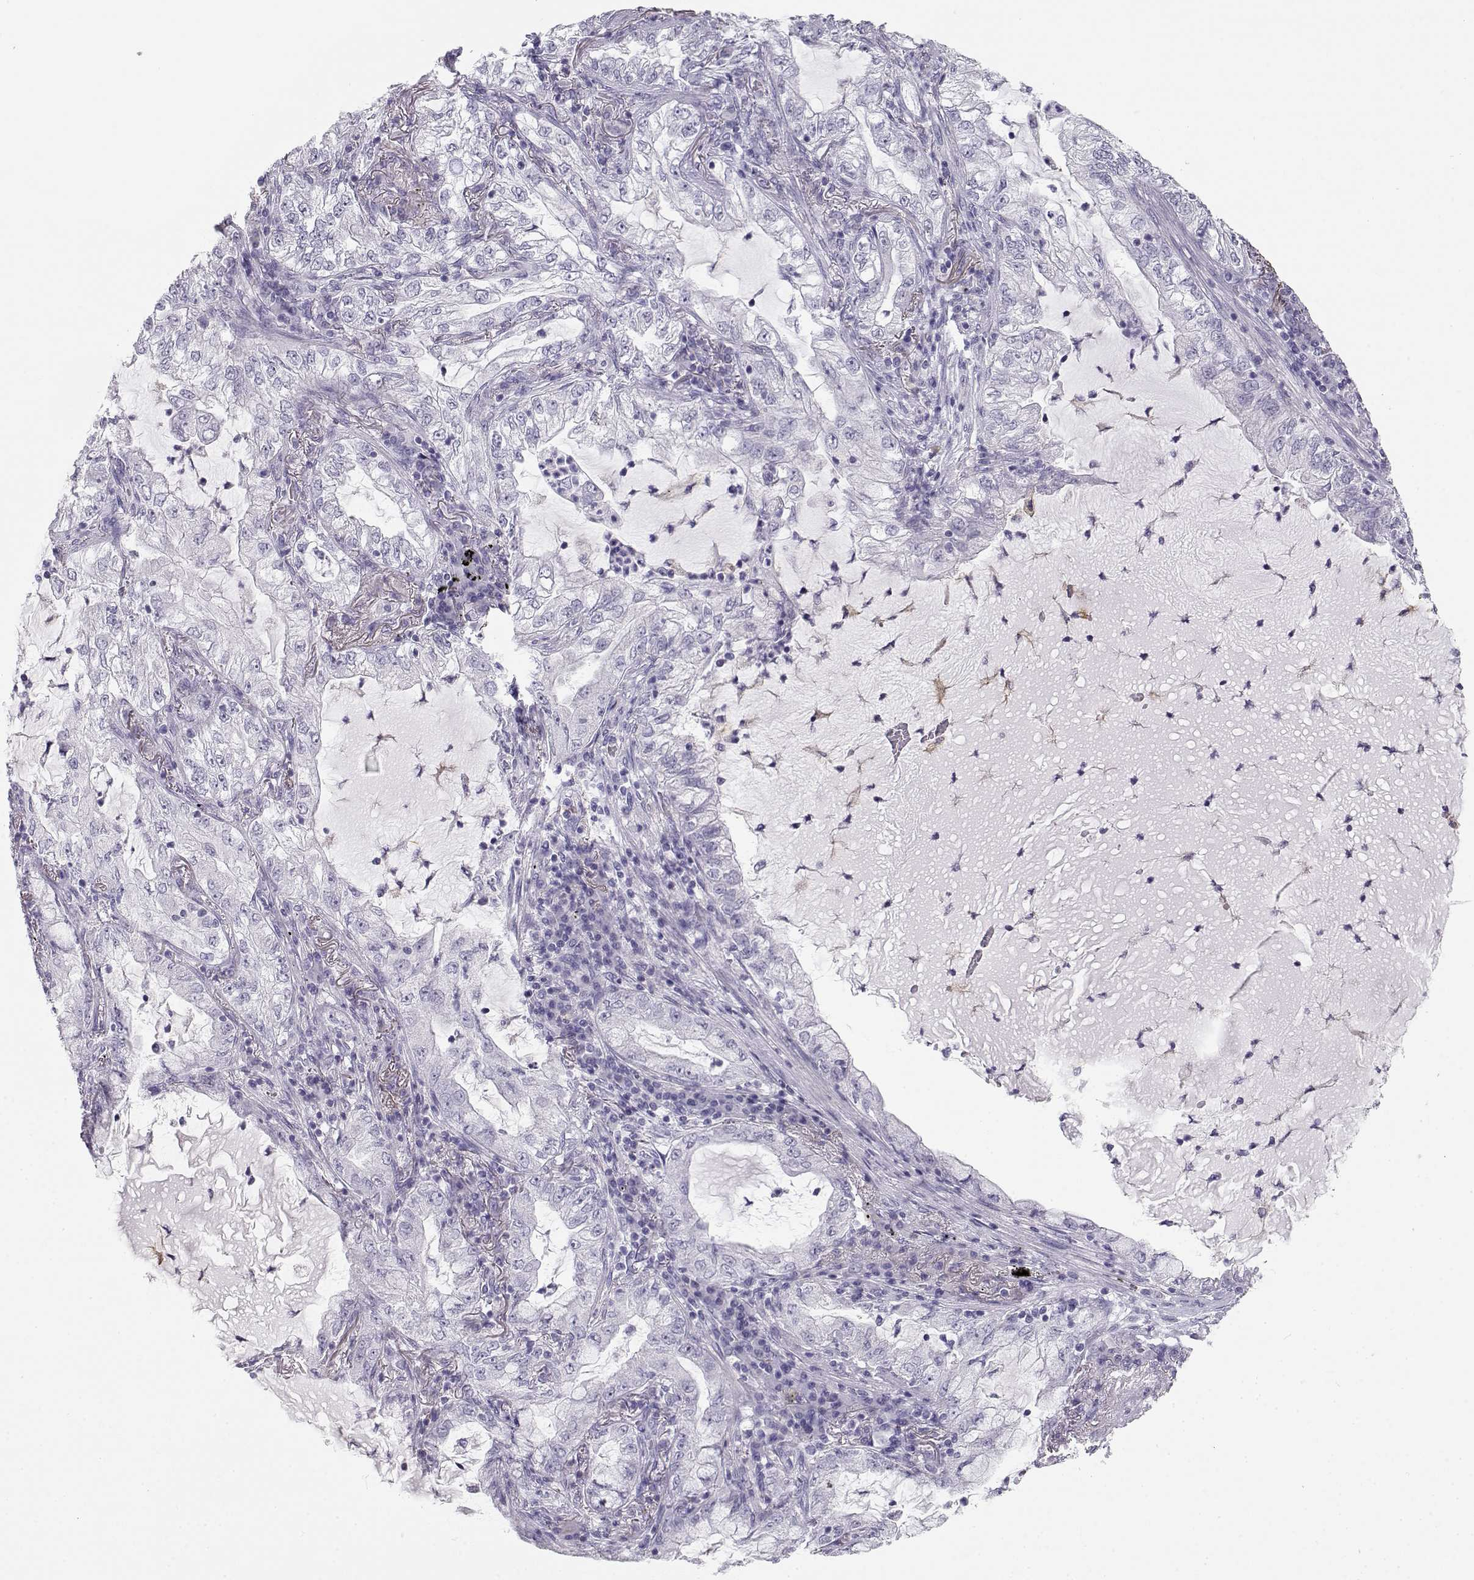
{"staining": {"intensity": "negative", "quantity": "none", "location": "none"}, "tissue": "lung cancer", "cell_type": "Tumor cells", "image_type": "cancer", "snomed": [{"axis": "morphology", "description": "Adenocarcinoma, NOS"}, {"axis": "topography", "description": "Lung"}], "caption": "This is an immunohistochemistry image of human adenocarcinoma (lung). There is no positivity in tumor cells.", "gene": "NUTM1", "patient": {"sex": "female", "age": 73}}